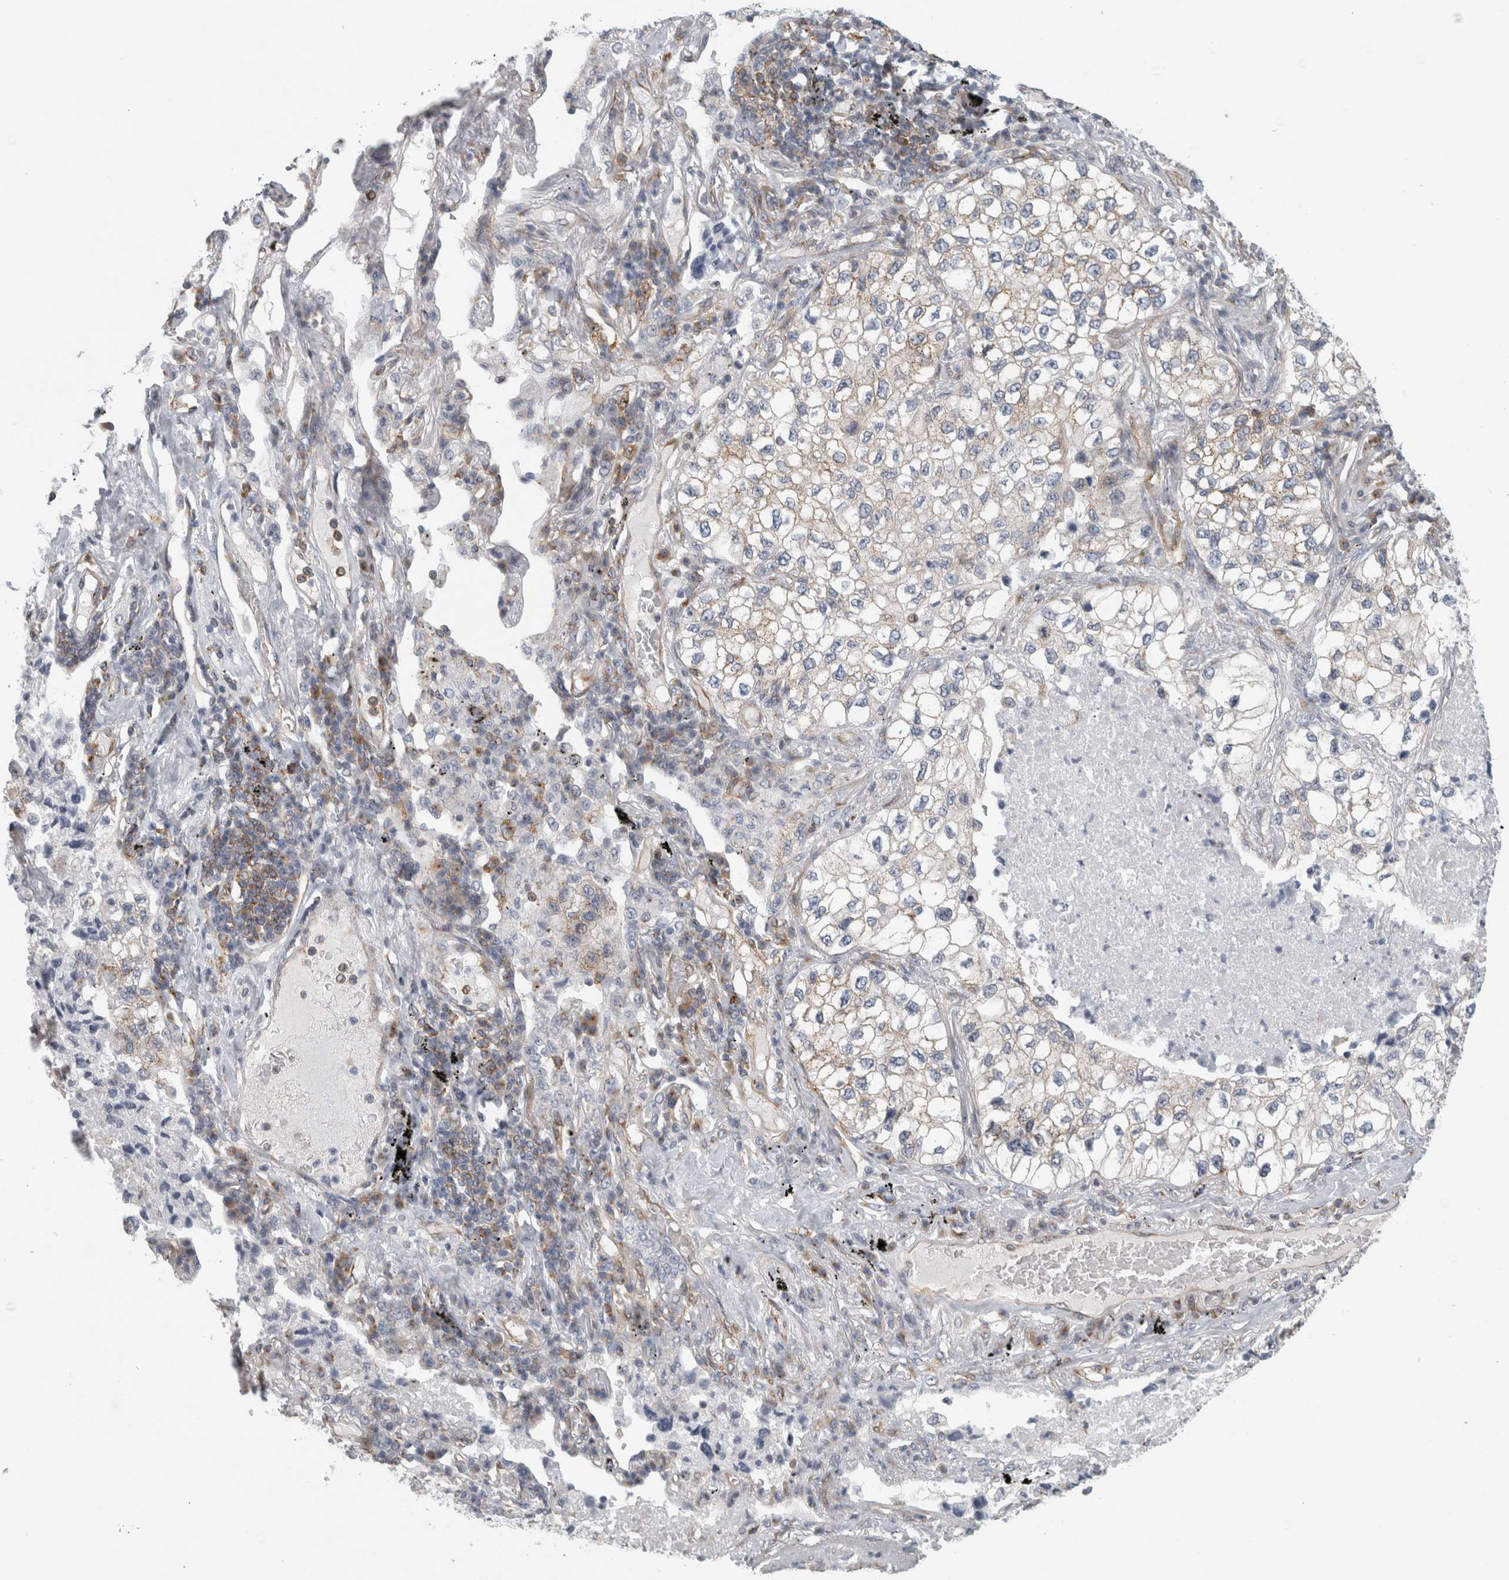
{"staining": {"intensity": "weak", "quantity": "<25%", "location": "cytoplasmic/membranous"}, "tissue": "lung cancer", "cell_type": "Tumor cells", "image_type": "cancer", "snomed": [{"axis": "morphology", "description": "Adenocarcinoma, NOS"}, {"axis": "topography", "description": "Lung"}], "caption": "High magnification brightfield microscopy of adenocarcinoma (lung) stained with DAB (3,3'-diaminobenzidine) (brown) and counterstained with hematoxylin (blue): tumor cells show no significant positivity.", "gene": "PEX6", "patient": {"sex": "male", "age": 63}}